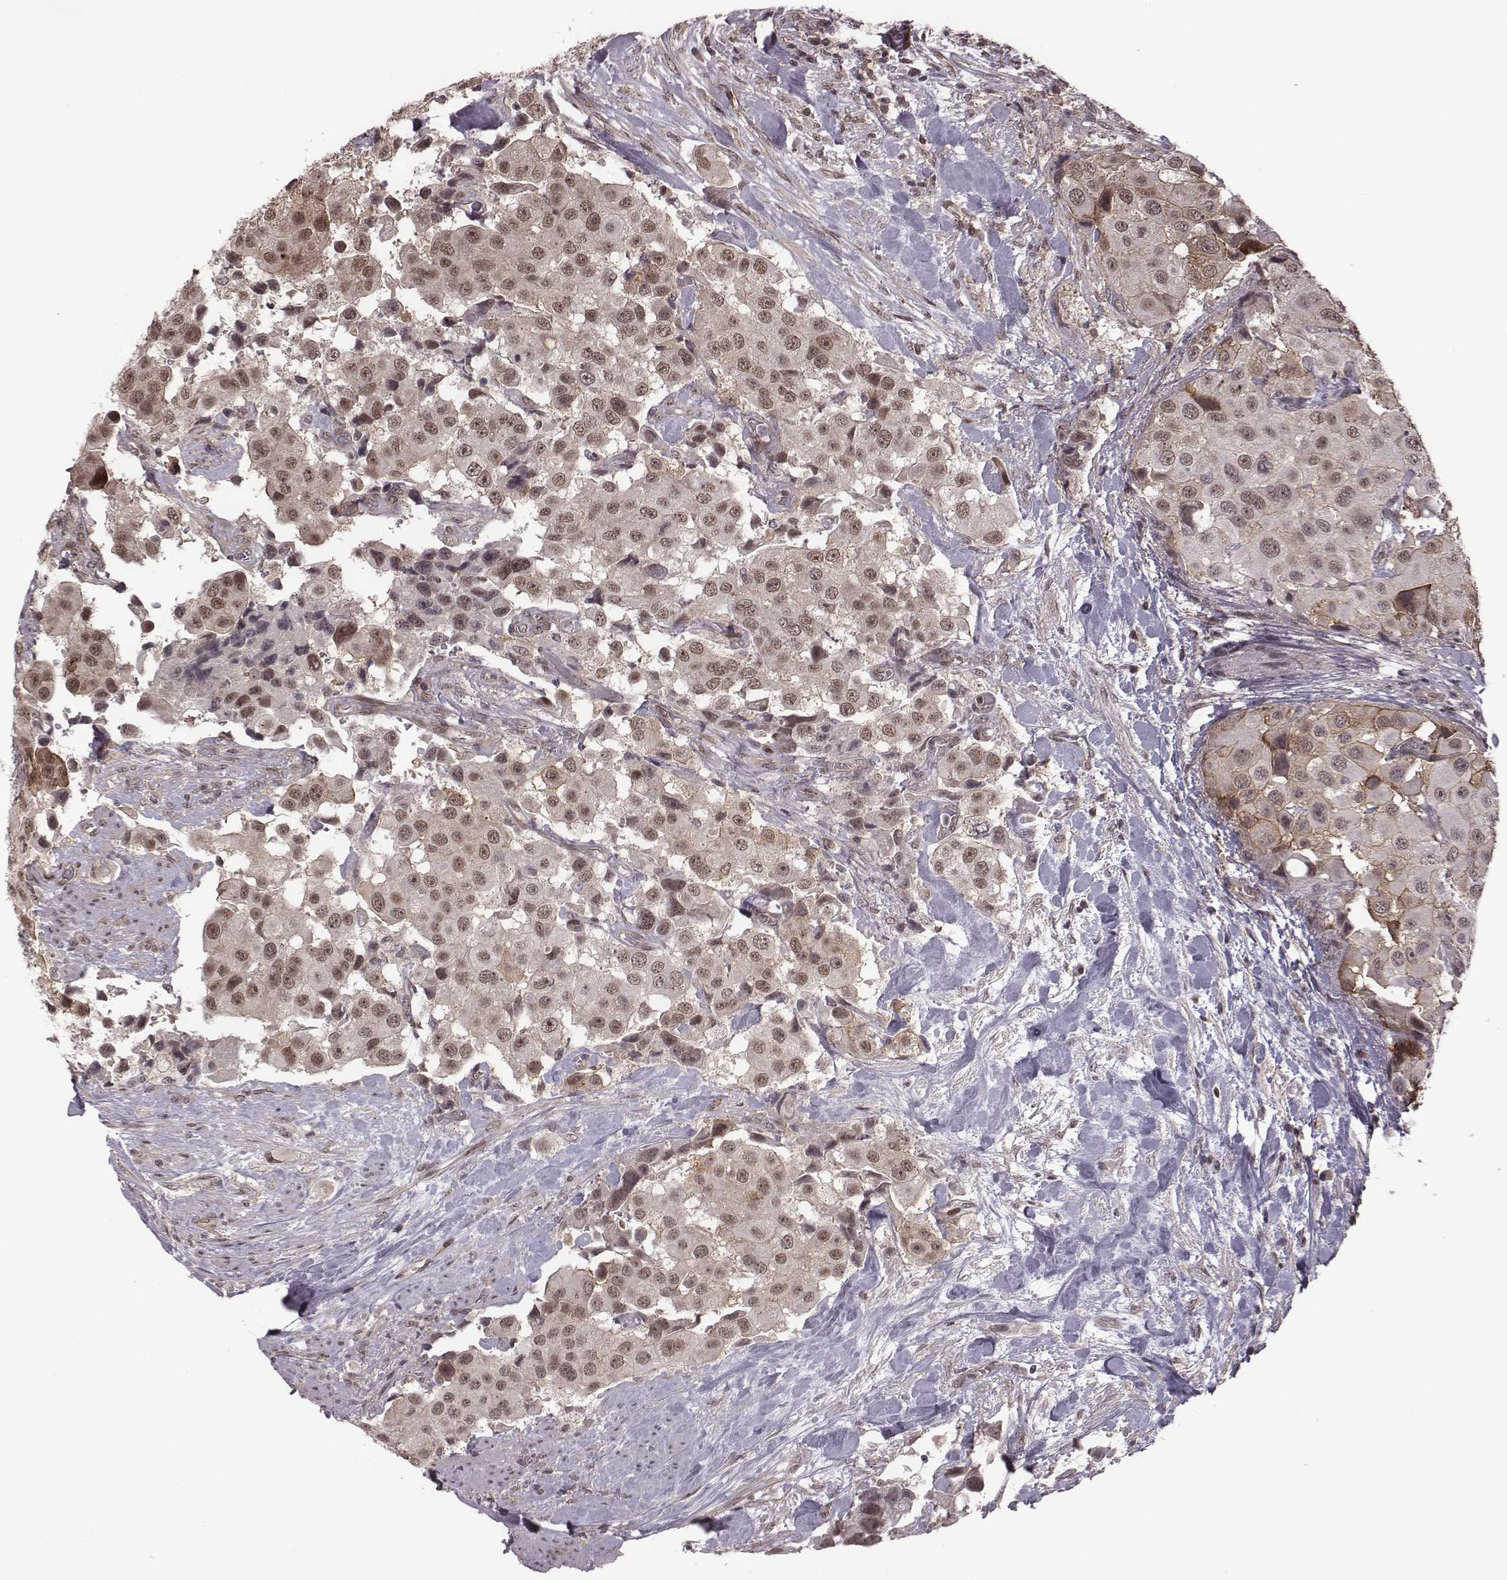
{"staining": {"intensity": "weak", "quantity": "25%-75%", "location": "cytoplasmic/membranous,nuclear"}, "tissue": "urothelial cancer", "cell_type": "Tumor cells", "image_type": "cancer", "snomed": [{"axis": "morphology", "description": "Urothelial carcinoma, High grade"}, {"axis": "topography", "description": "Urinary bladder"}], "caption": "This is an image of IHC staining of urothelial cancer, which shows weak positivity in the cytoplasmic/membranous and nuclear of tumor cells.", "gene": "RPL3", "patient": {"sex": "female", "age": 64}}